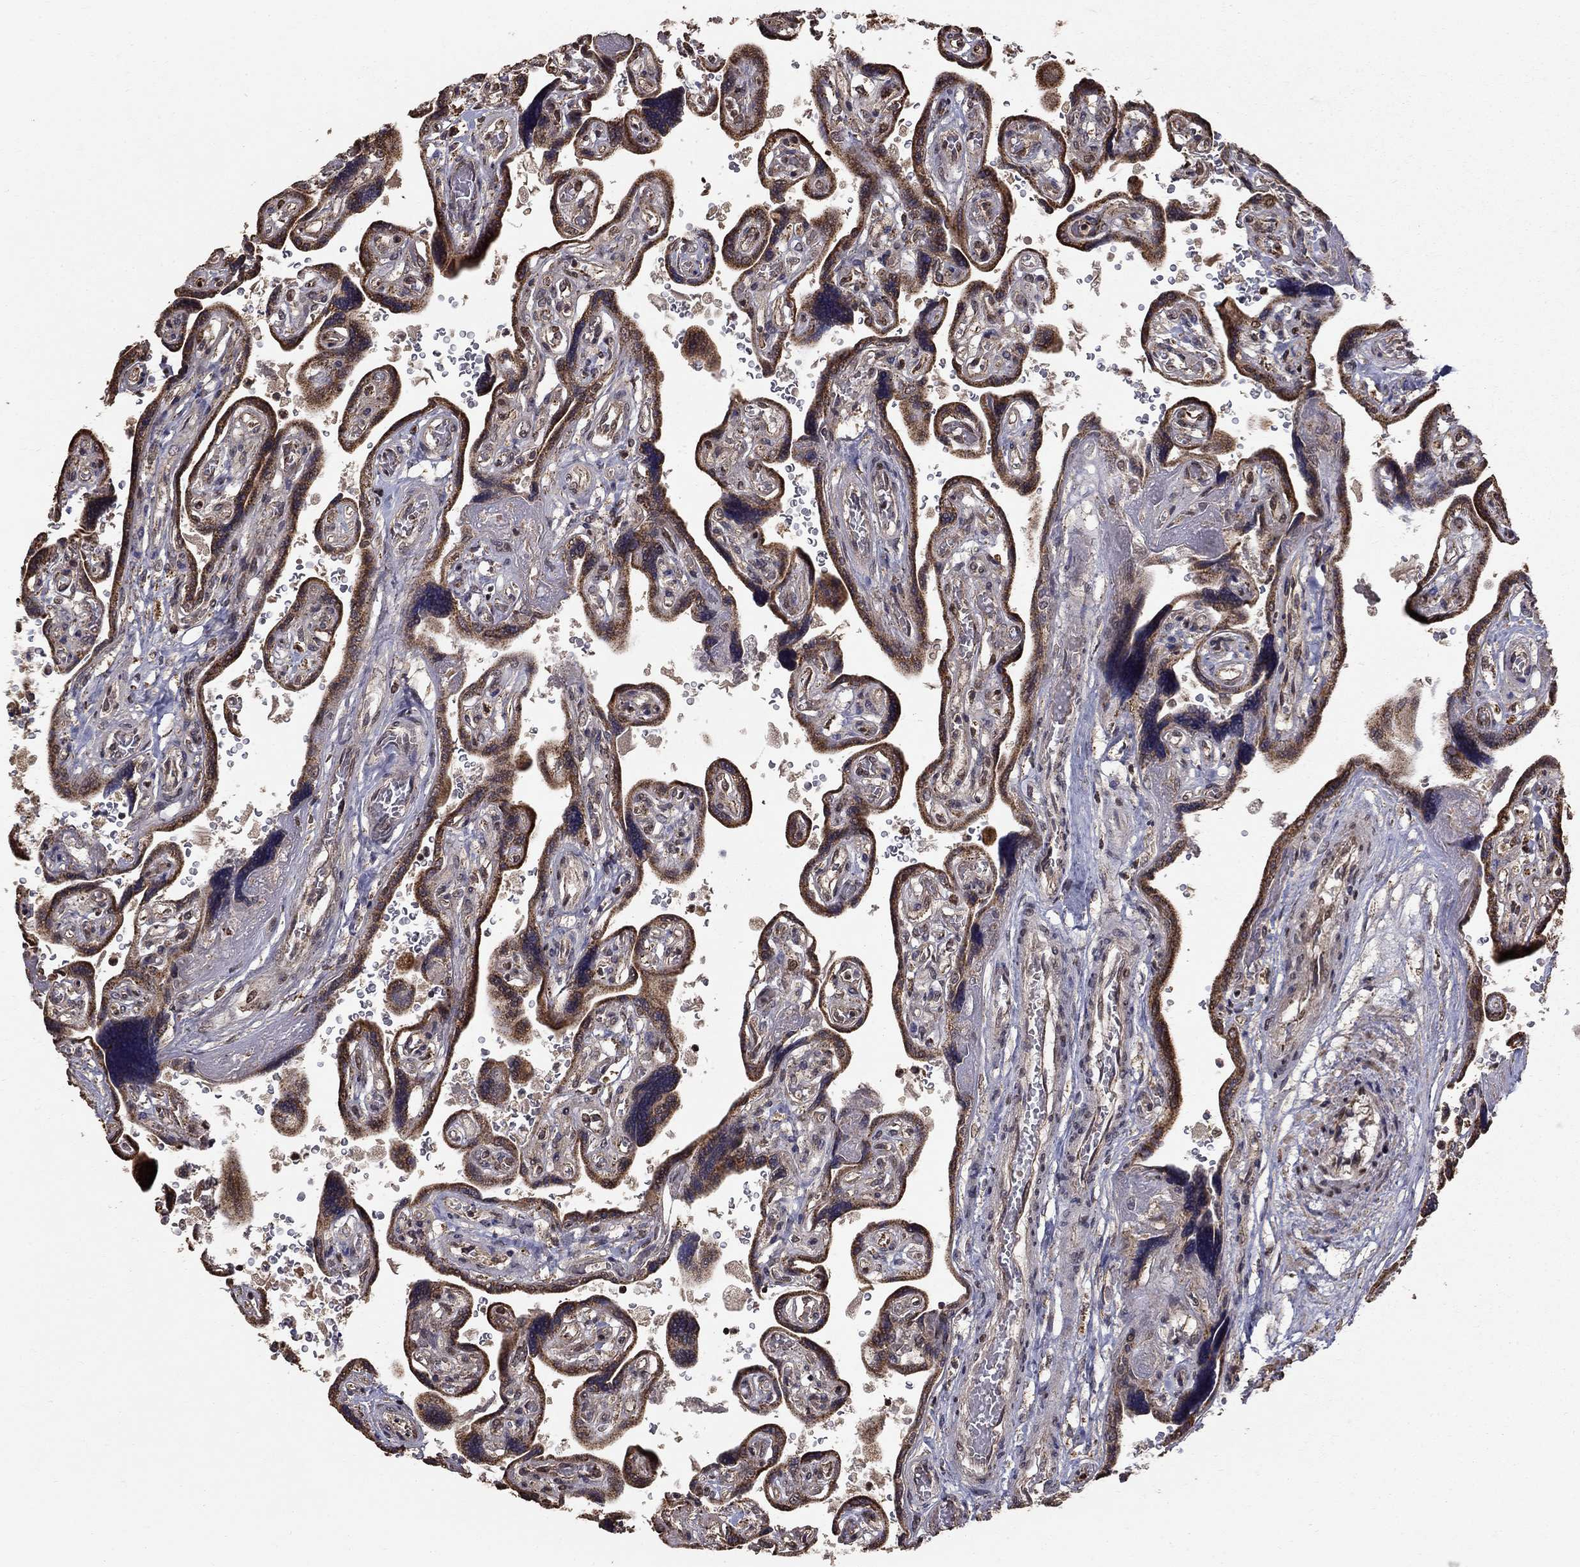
{"staining": {"intensity": "moderate", "quantity": ">75%", "location": "cytoplasmic/membranous"}, "tissue": "placenta", "cell_type": "Decidual cells", "image_type": "normal", "snomed": [{"axis": "morphology", "description": "Normal tissue, NOS"}, {"axis": "topography", "description": "Placenta"}], "caption": "Immunohistochemistry of normal placenta displays medium levels of moderate cytoplasmic/membranous expression in approximately >75% of decidual cells.", "gene": "ACOT13", "patient": {"sex": "female", "age": 32}}